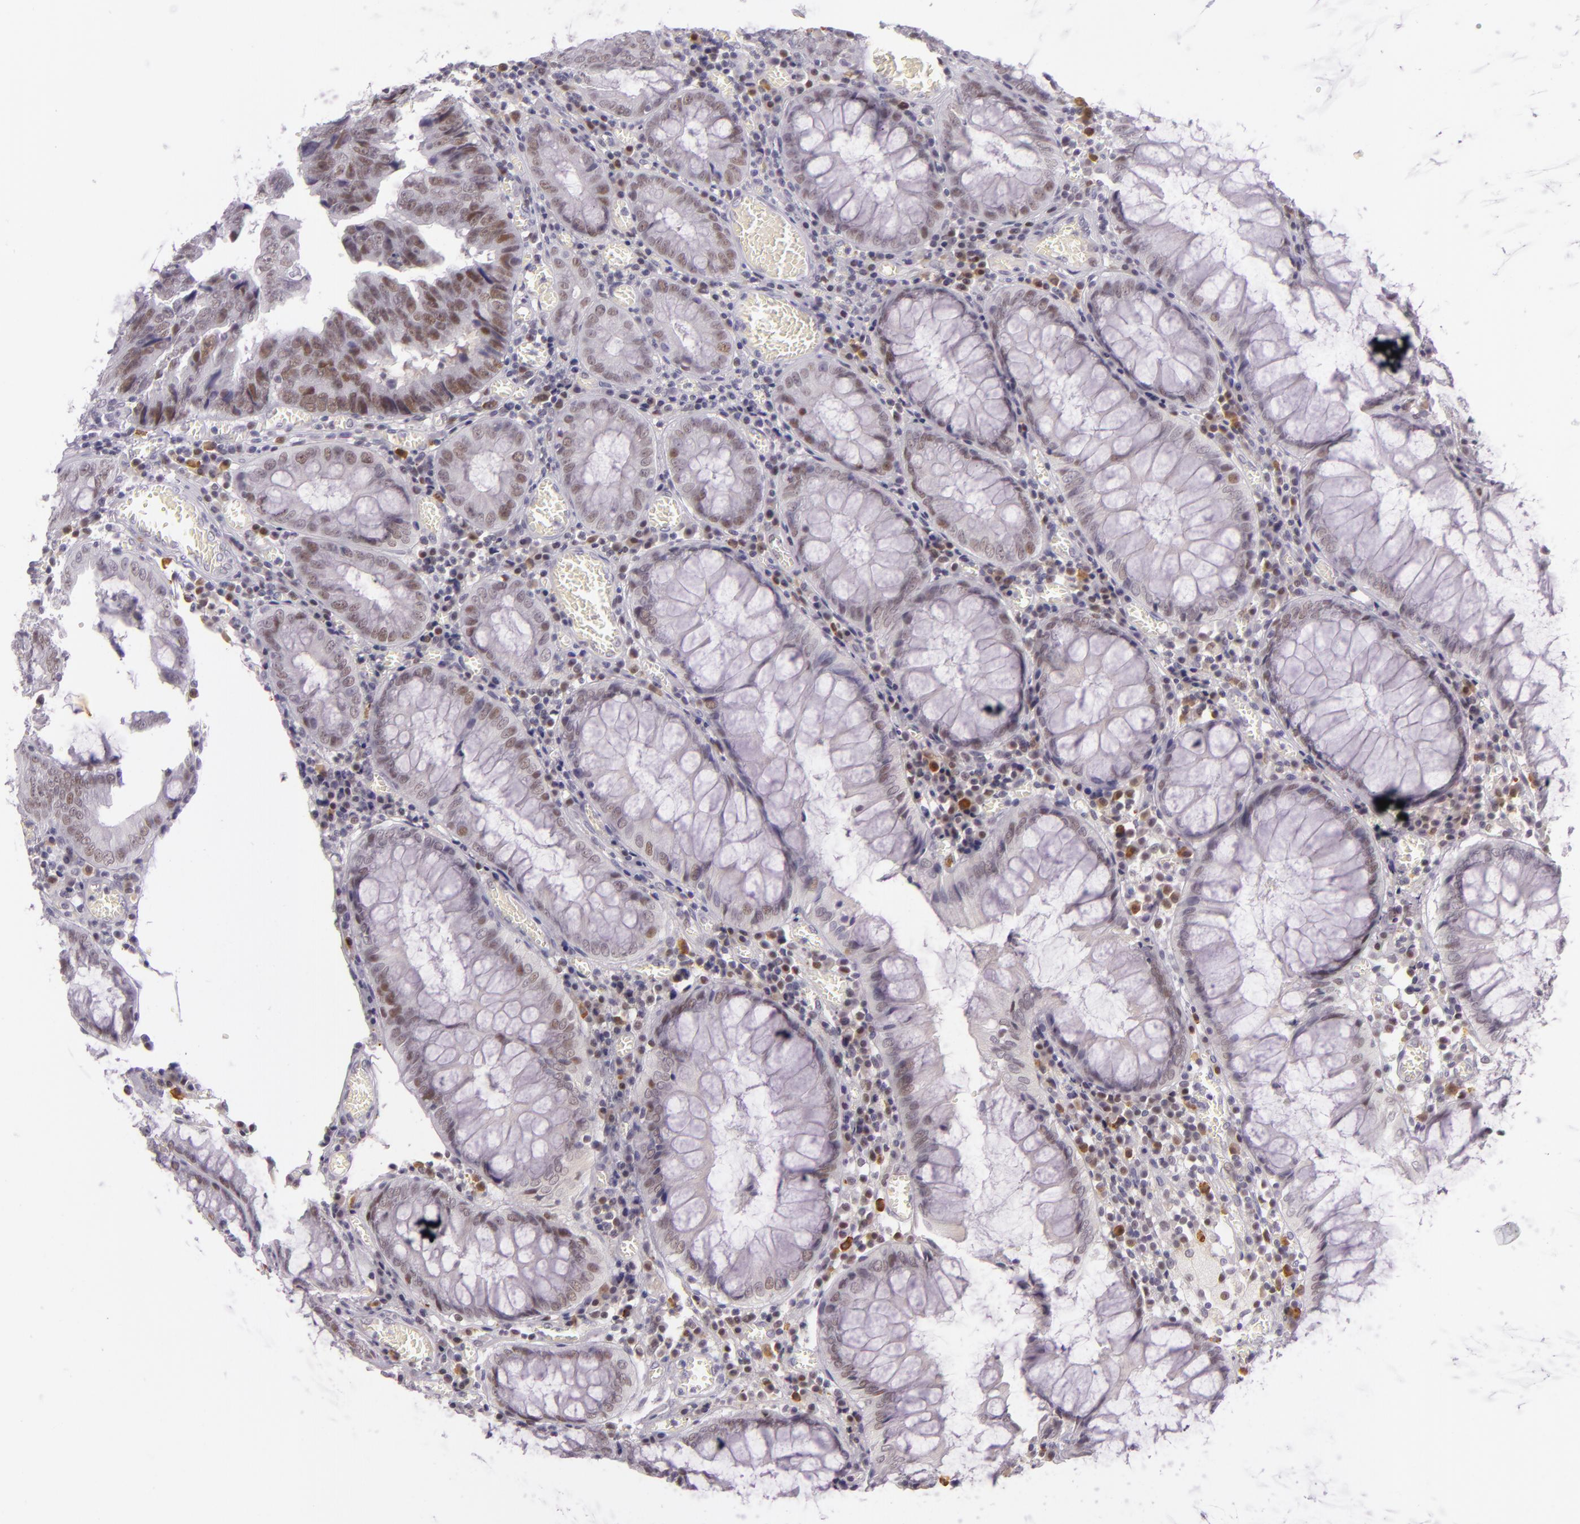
{"staining": {"intensity": "weak", "quantity": "<25%", "location": "nuclear"}, "tissue": "colorectal cancer", "cell_type": "Tumor cells", "image_type": "cancer", "snomed": [{"axis": "morphology", "description": "Adenocarcinoma, NOS"}, {"axis": "topography", "description": "Rectum"}], "caption": "An image of colorectal adenocarcinoma stained for a protein exhibits no brown staining in tumor cells.", "gene": "CHEK2", "patient": {"sex": "female", "age": 98}}